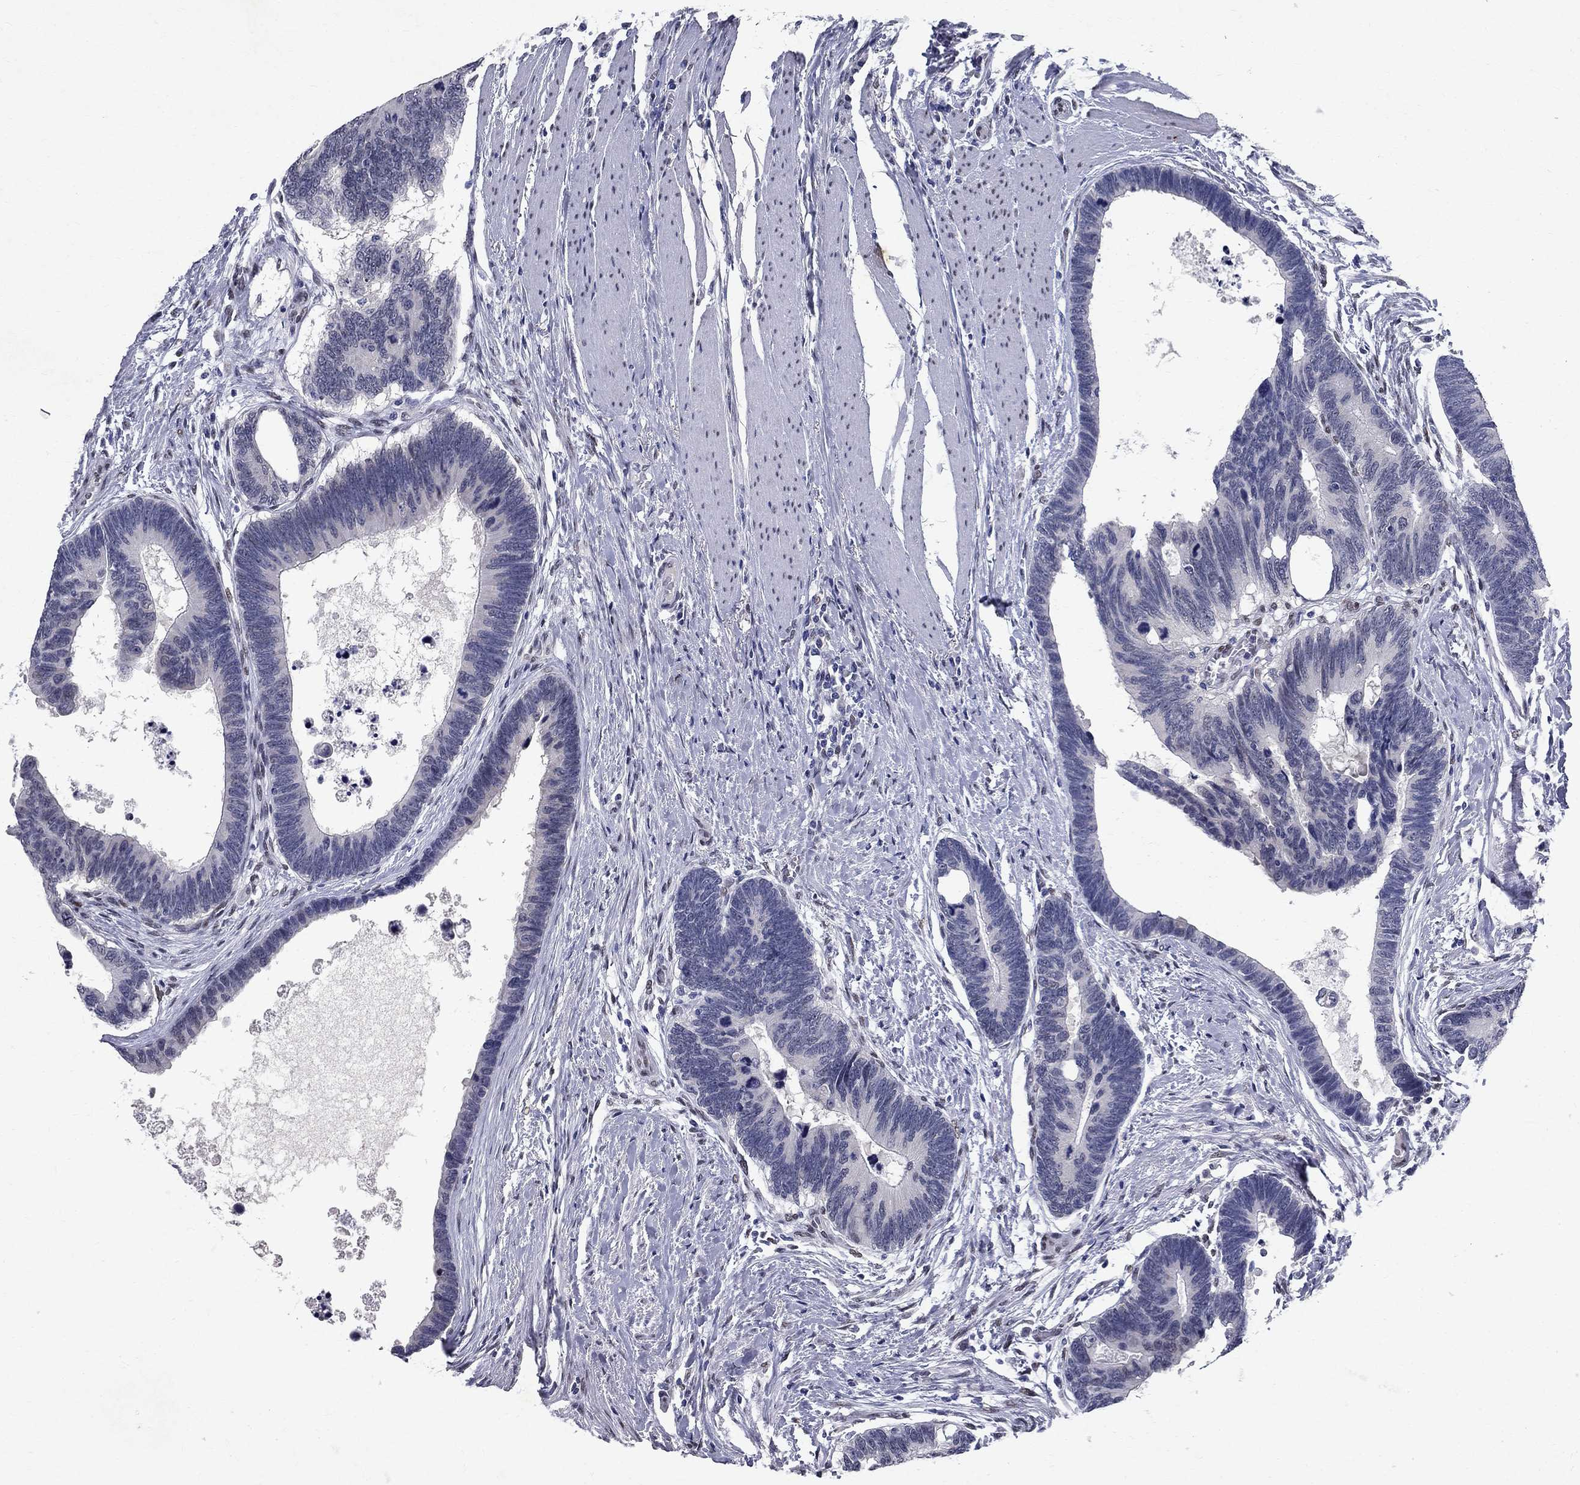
{"staining": {"intensity": "negative", "quantity": "none", "location": "none"}, "tissue": "colorectal cancer", "cell_type": "Tumor cells", "image_type": "cancer", "snomed": [{"axis": "morphology", "description": "Adenocarcinoma, NOS"}, {"axis": "topography", "description": "Colon"}], "caption": "Tumor cells show no significant protein staining in colorectal adenocarcinoma.", "gene": "RBFOX1", "patient": {"sex": "female", "age": 77}}